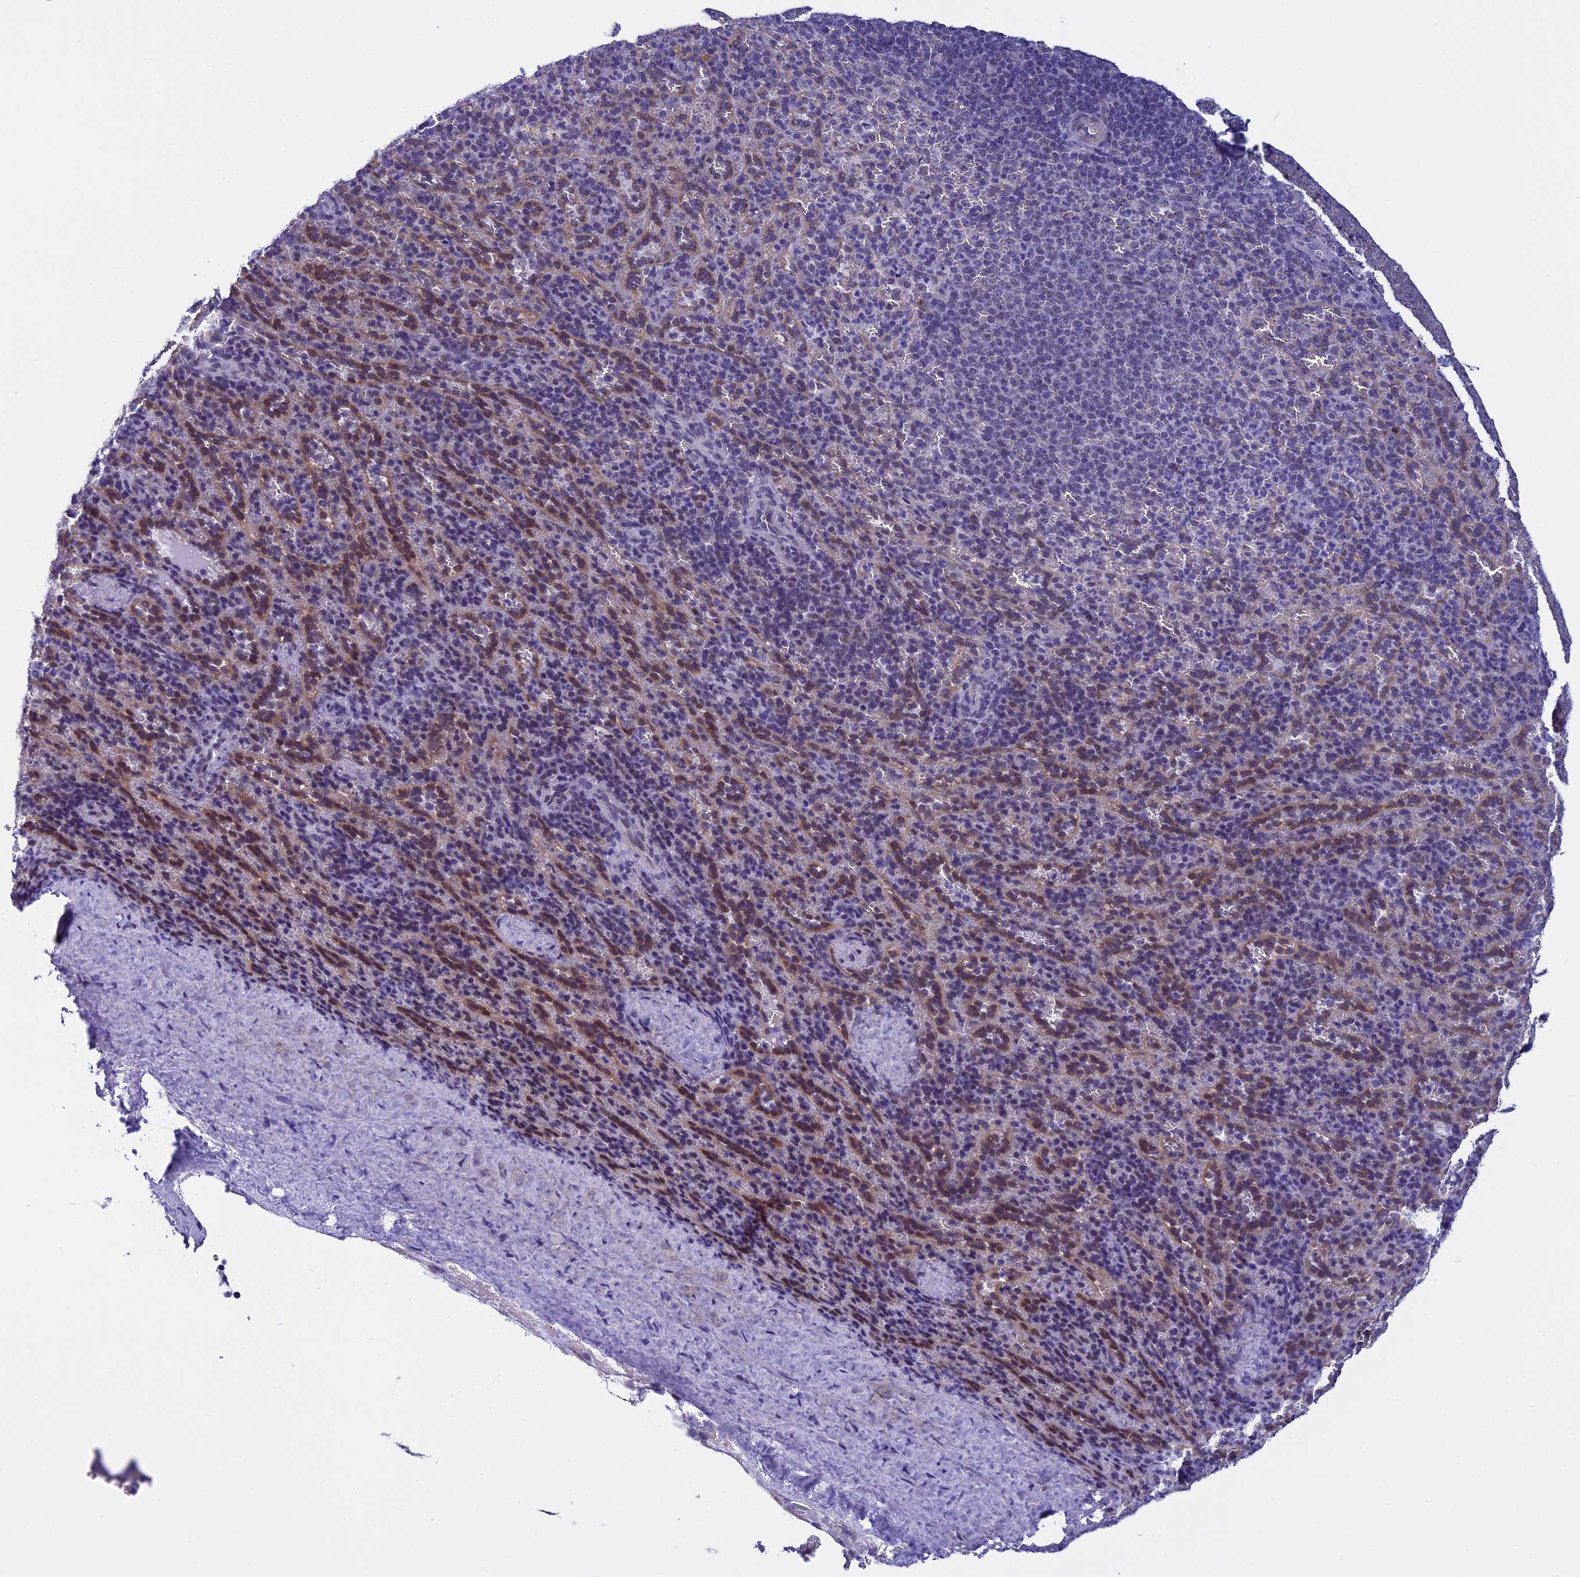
{"staining": {"intensity": "negative", "quantity": "none", "location": "none"}, "tissue": "spleen", "cell_type": "Cells in red pulp", "image_type": "normal", "snomed": [{"axis": "morphology", "description": "Normal tissue, NOS"}, {"axis": "topography", "description": "Spleen"}], "caption": "Cells in red pulp show no significant expression in unremarkable spleen. Brightfield microscopy of immunohistochemistry (IHC) stained with DAB (3,3'-diaminobenzidine) (brown) and hematoxylin (blue), captured at high magnification.", "gene": "ZNF317", "patient": {"sex": "female", "age": 21}}